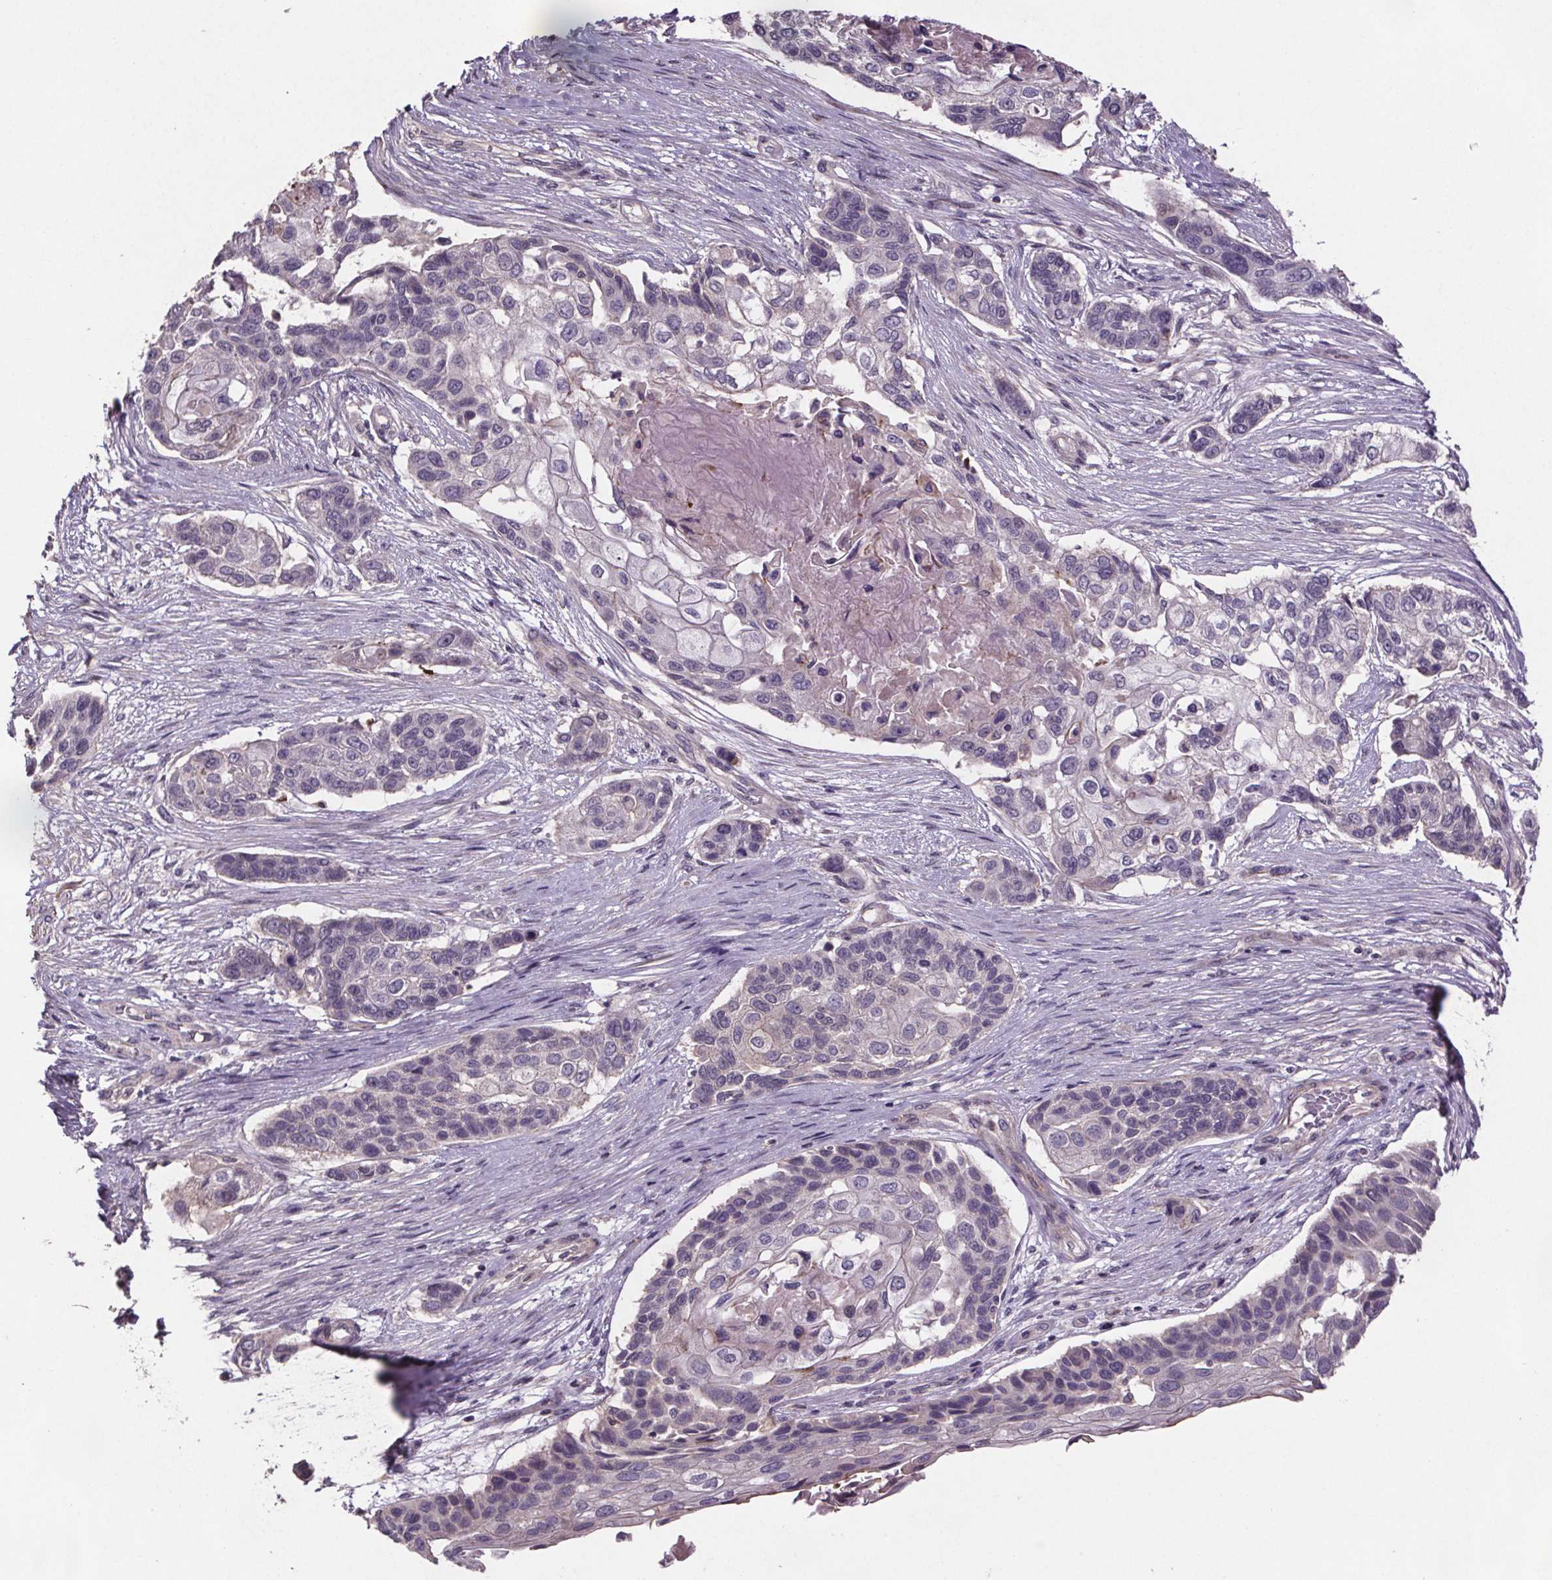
{"staining": {"intensity": "negative", "quantity": "none", "location": "none"}, "tissue": "lung cancer", "cell_type": "Tumor cells", "image_type": "cancer", "snomed": [{"axis": "morphology", "description": "Squamous cell carcinoma, NOS"}, {"axis": "topography", "description": "Lung"}], "caption": "The micrograph shows no significant staining in tumor cells of squamous cell carcinoma (lung).", "gene": "CLN3", "patient": {"sex": "male", "age": 69}}